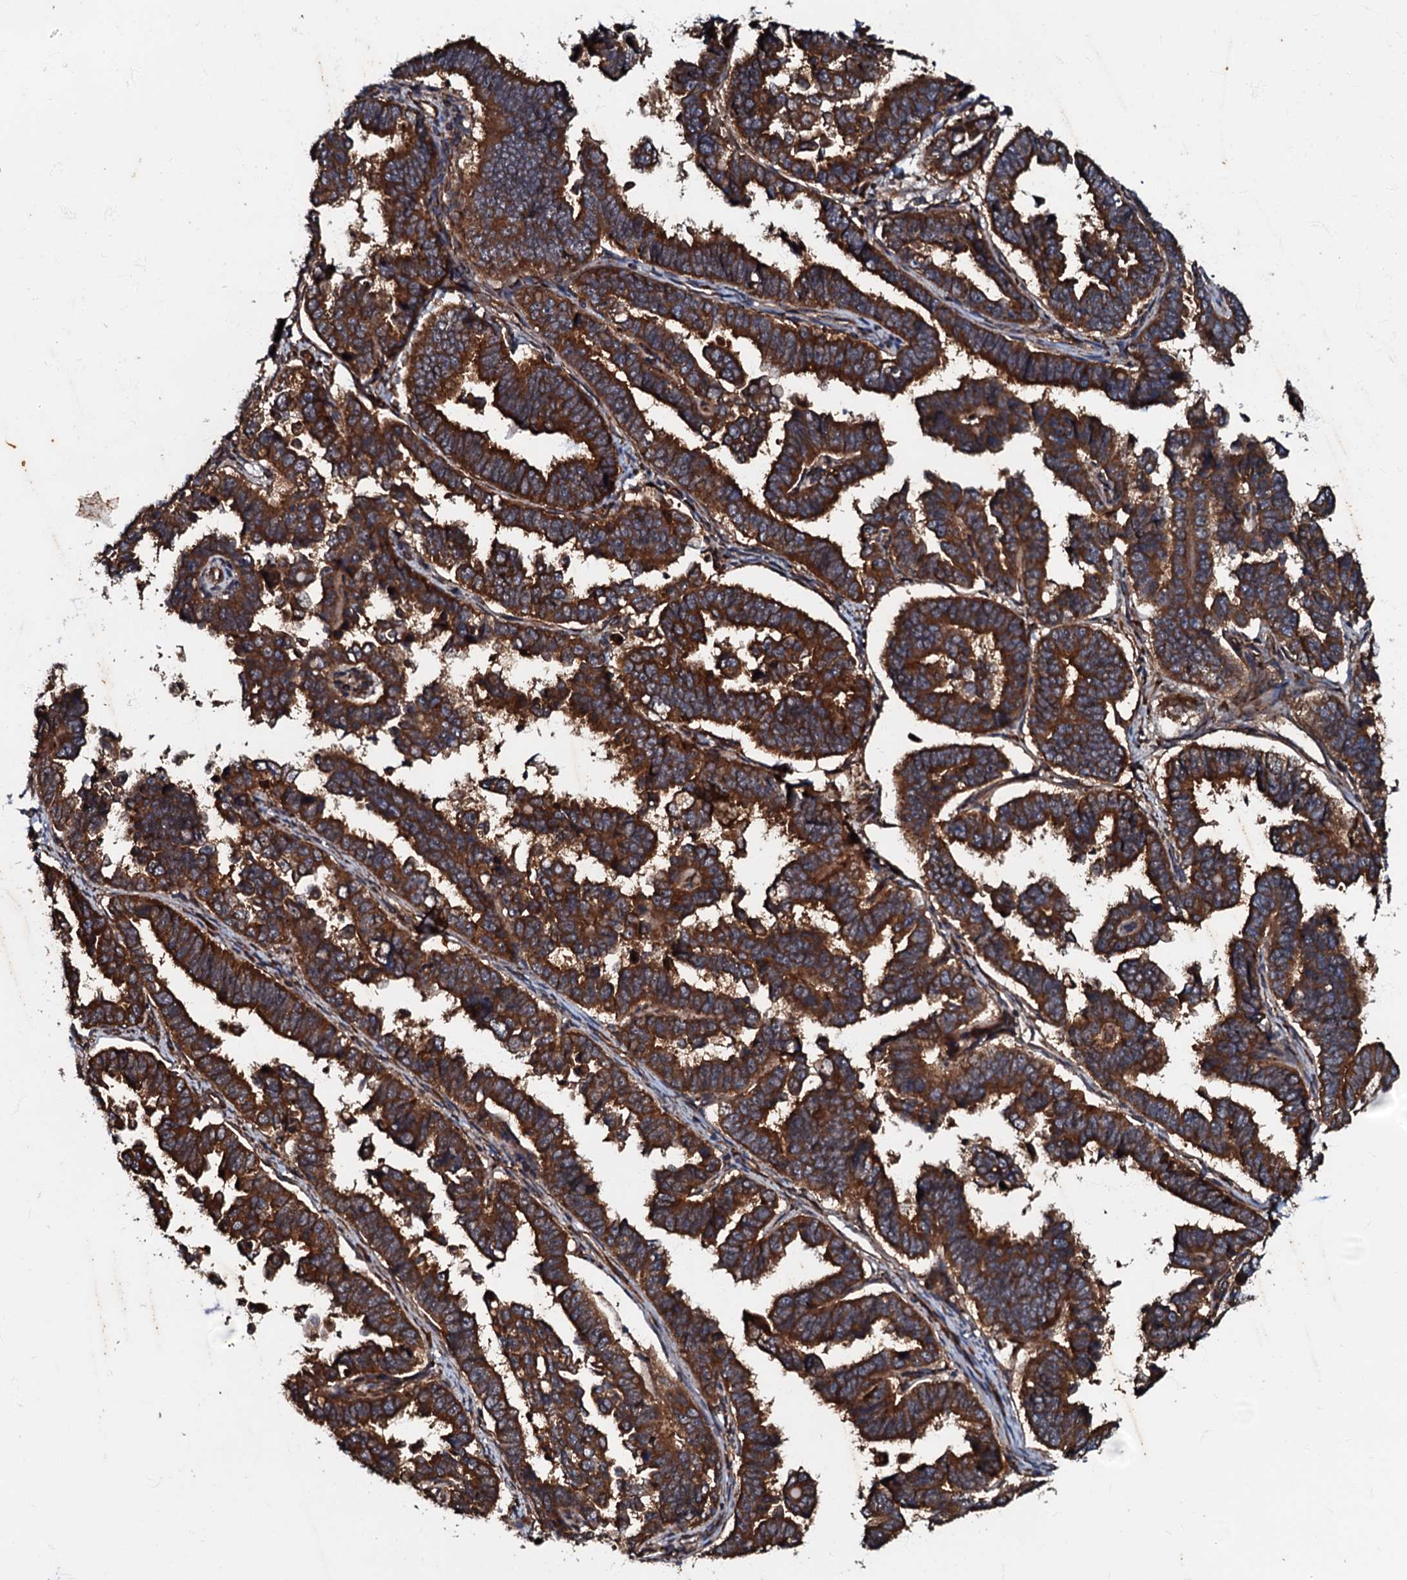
{"staining": {"intensity": "strong", "quantity": ">75%", "location": "cytoplasmic/membranous"}, "tissue": "endometrial cancer", "cell_type": "Tumor cells", "image_type": "cancer", "snomed": [{"axis": "morphology", "description": "Adenocarcinoma, NOS"}, {"axis": "topography", "description": "Endometrium"}], "caption": "Endometrial adenocarcinoma stained for a protein (brown) demonstrates strong cytoplasmic/membranous positive staining in approximately >75% of tumor cells.", "gene": "BLOC1S6", "patient": {"sex": "female", "age": 75}}